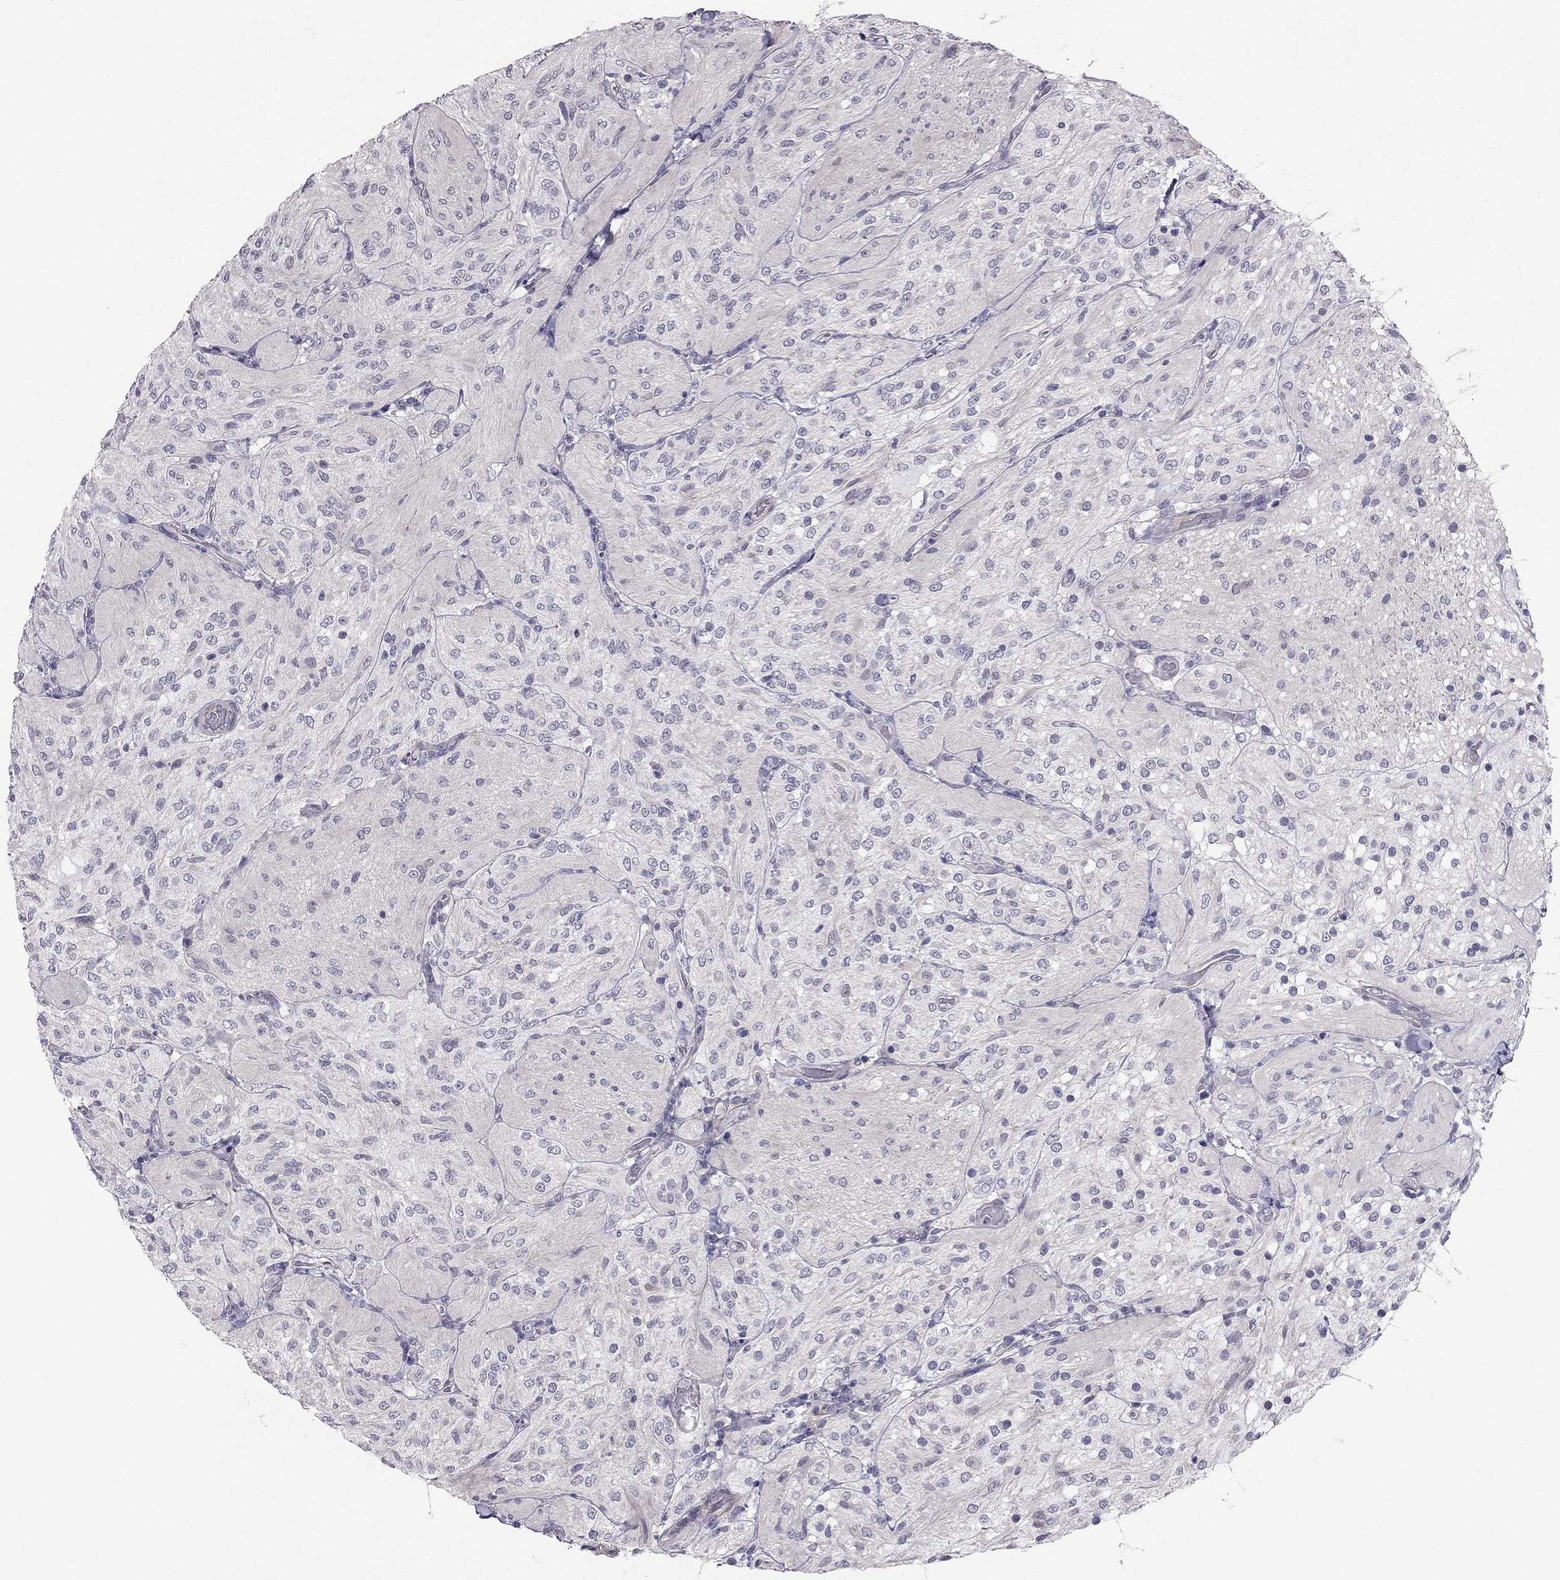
{"staining": {"intensity": "negative", "quantity": "none", "location": "none"}, "tissue": "glioma", "cell_type": "Tumor cells", "image_type": "cancer", "snomed": [{"axis": "morphology", "description": "Glioma, malignant, Low grade"}, {"axis": "topography", "description": "Brain"}], "caption": "Tumor cells show no significant protein staining in malignant glioma (low-grade).", "gene": "HSFX1", "patient": {"sex": "male", "age": 3}}